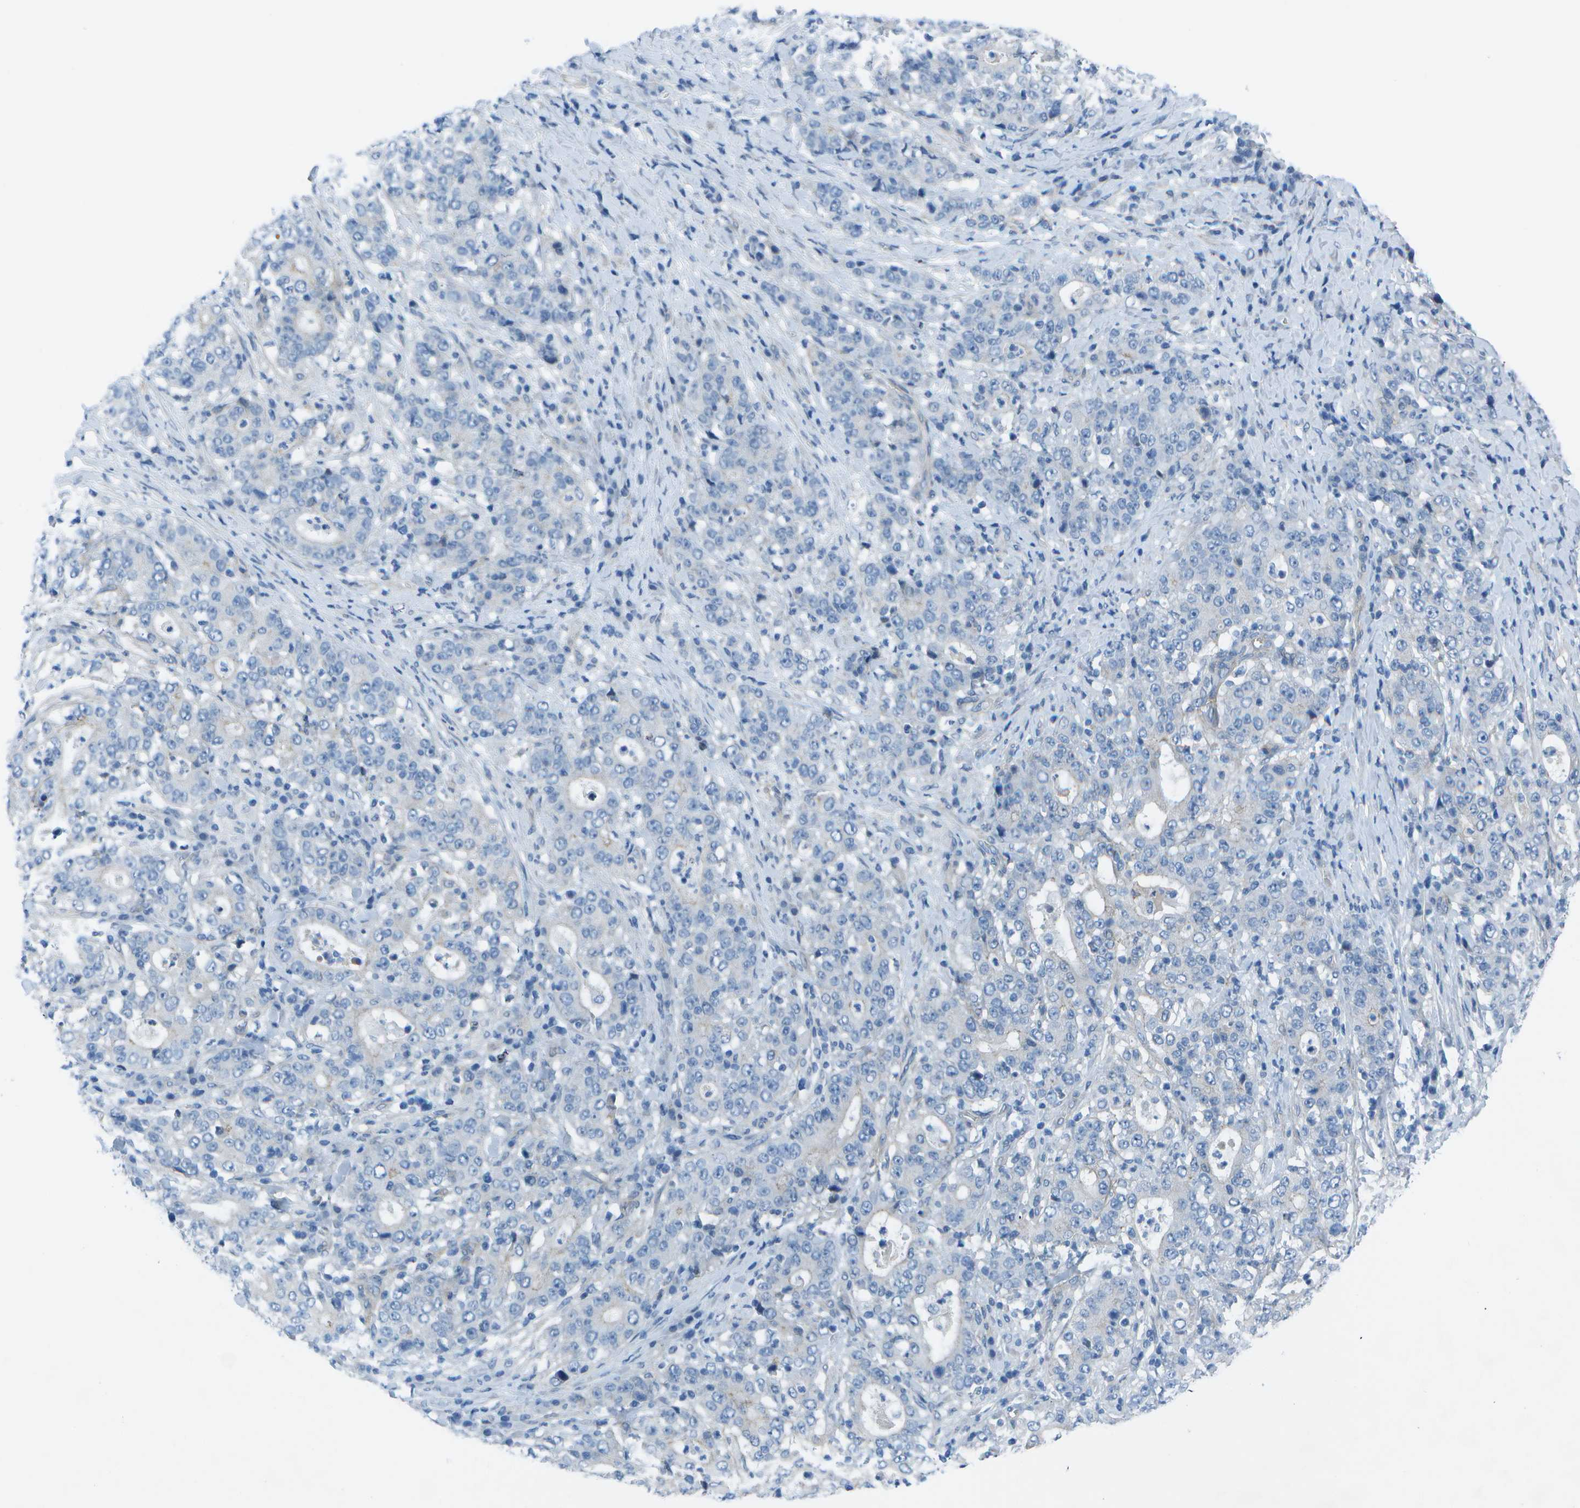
{"staining": {"intensity": "negative", "quantity": "none", "location": "none"}, "tissue": "stomach cancer", "cell_type": "Tumor cells", "image_type": "cancer", "snomed": [{"axis": "morphology", "description": "Normal tissue, NOS"}, {"axis": "morphology", "description": "Adenocarcinoma, NOS"}, {"axis": "topography", "description": "Stomach, upper"}, {"axis": "topography", "description": "Stomach"}], "caption": "High power microscopy image of an immunohistochemistry micrograph of stomach adenocarcinoma, revealing no significant staining in tumor cells.", "gene": "SORBS3", "patient": {"sex": "male", "age": 59}}